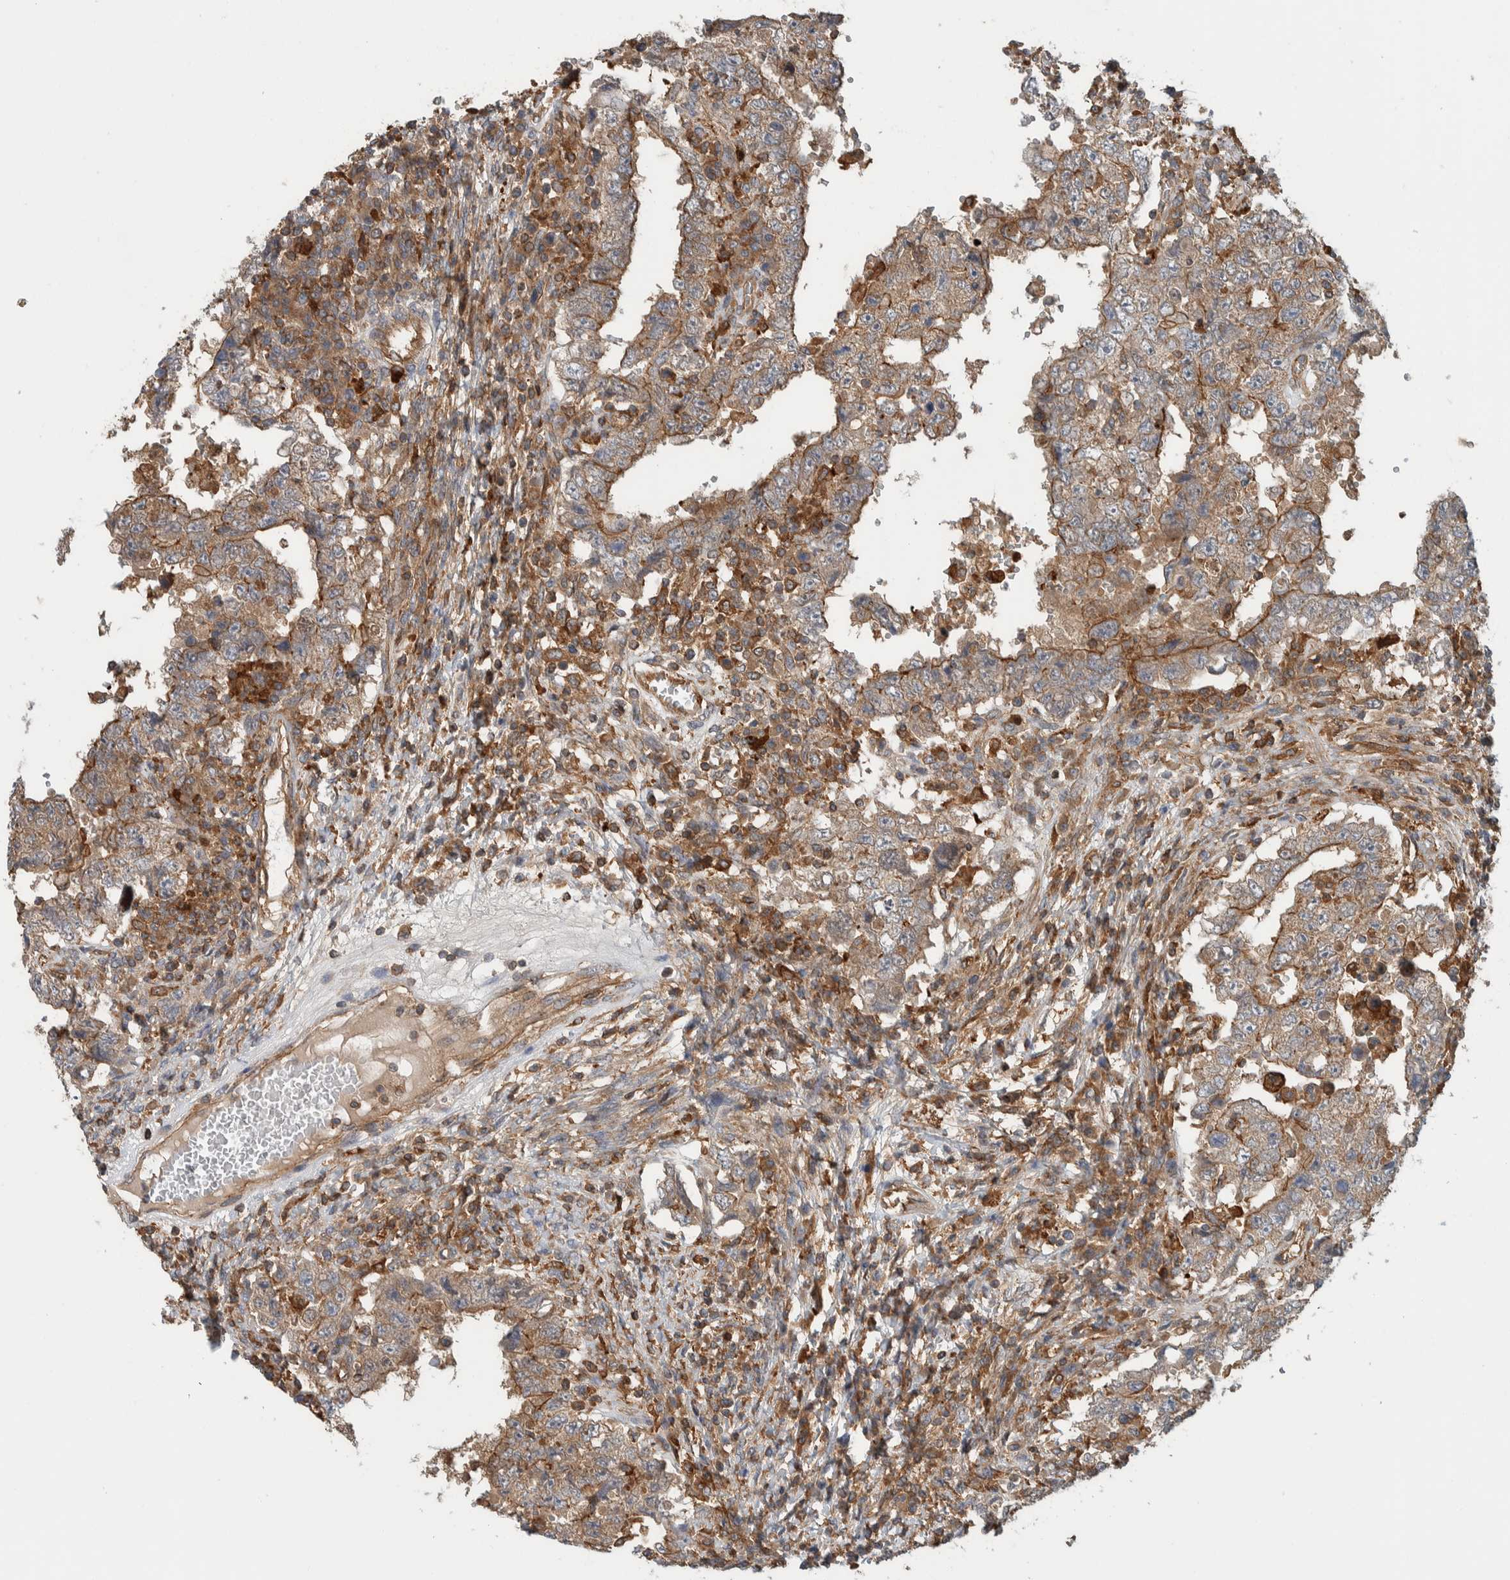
{"staining": {"intensity": "moderate", "quantity": ">75%", "location": "cytoplasmic/membranous"}, "tissue": "testis cancer", "cell_type": "Tumor cells", "image_type": "cancer", "snomed": [{"axis": "morphology", "description": "Carcinoma, Embryonal, NOS"}, {"axis": "topography", "description": "Testis"}], "caption": "Embryonal carcinoma (testis) was stained to show a protein in brown. There is medium levels of moderate cytoplasmic/membranous staining in about >75% of tumor cells. (brown staining indicates protein expression, while blue staining denotes nuclei).", "gene": "MPRIP", "patient": {"sex": "male", "age": 26}}